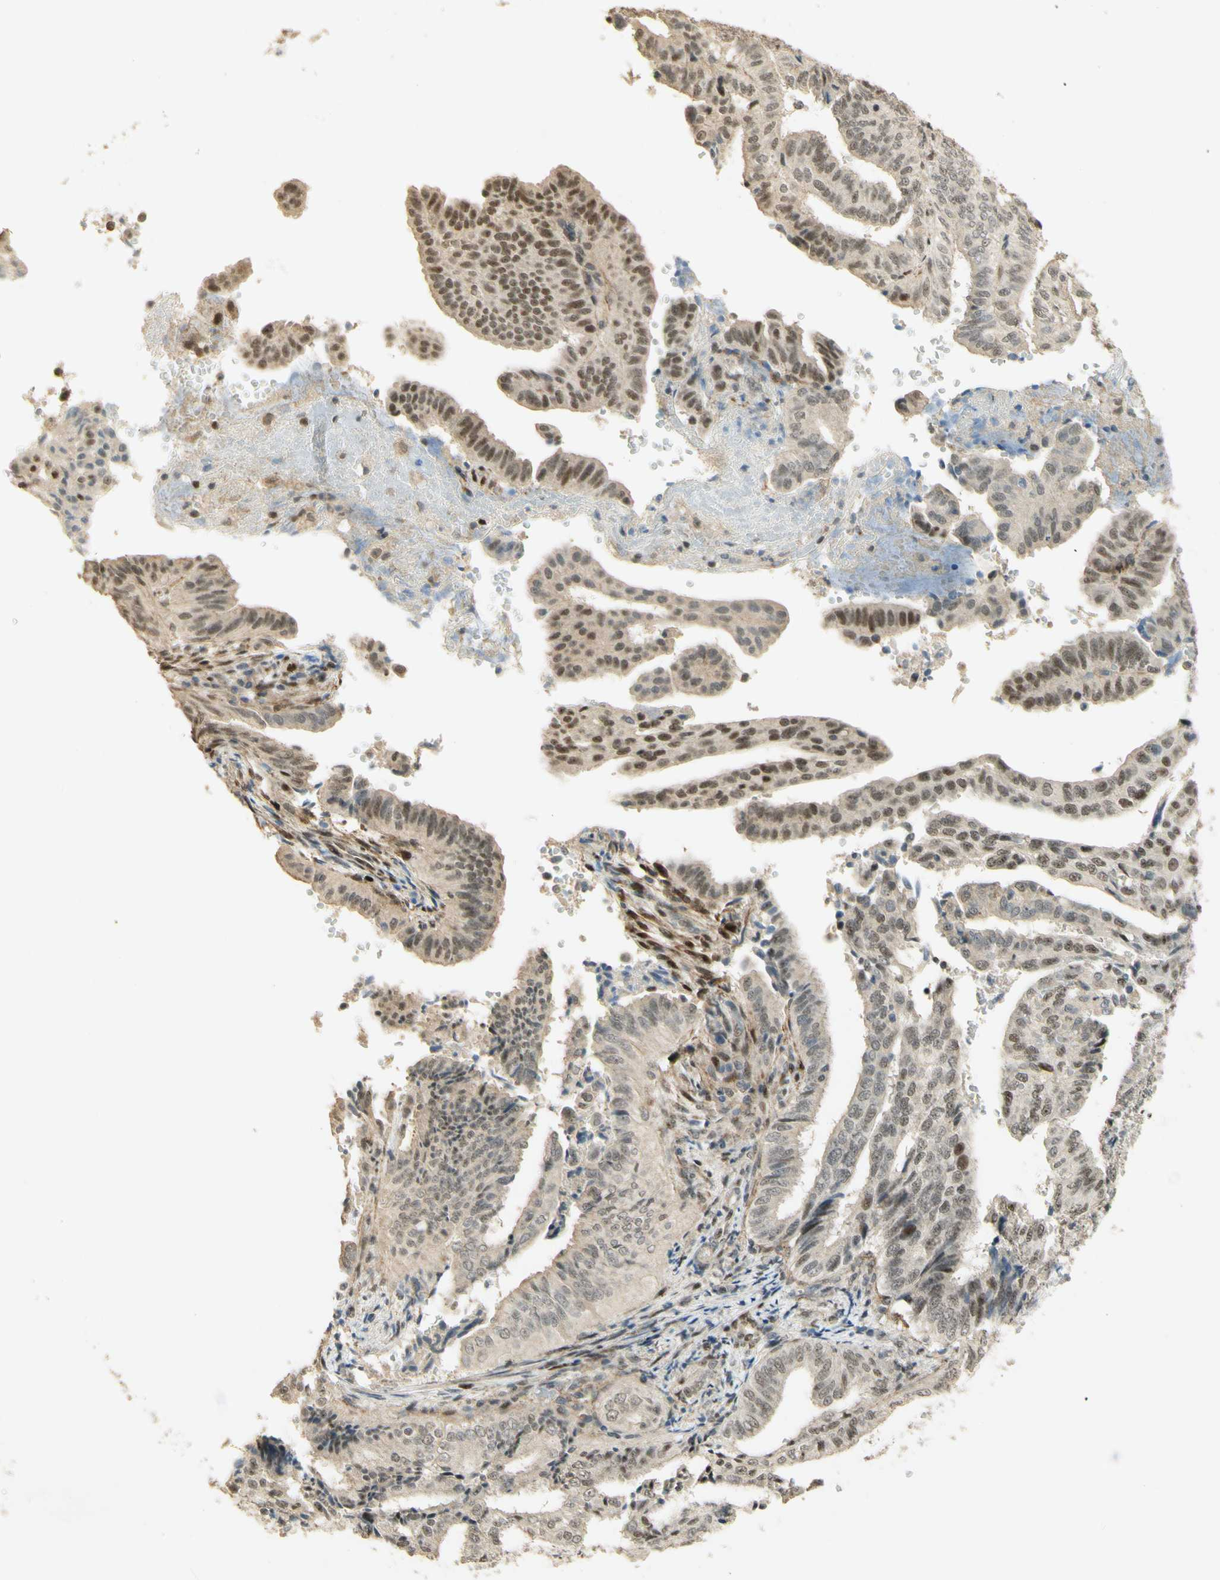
{"staining": {"intensity": "moderate", "quantity": "25%-75%", "location": "nuclear"}, "tissue": "endometrial cancer", "cell_type": "Tumor cells", "image_type": "cancer", "snomed": [{"axis": "morphology", "description": "Adenocarcinoma, NOS"}, {"axis": "topography", "description": "Endometrium"}], "caption": "Tumor cells reveal moderate nuclear expression in approximately 25%-75% of cells in endometrial cancer (adenocarcinoma). (DAB IHC, brown staining for protein, blue staining for nuclei).", "gene": "FOXP1", "patient": {"sex": "female", "age": 58}}